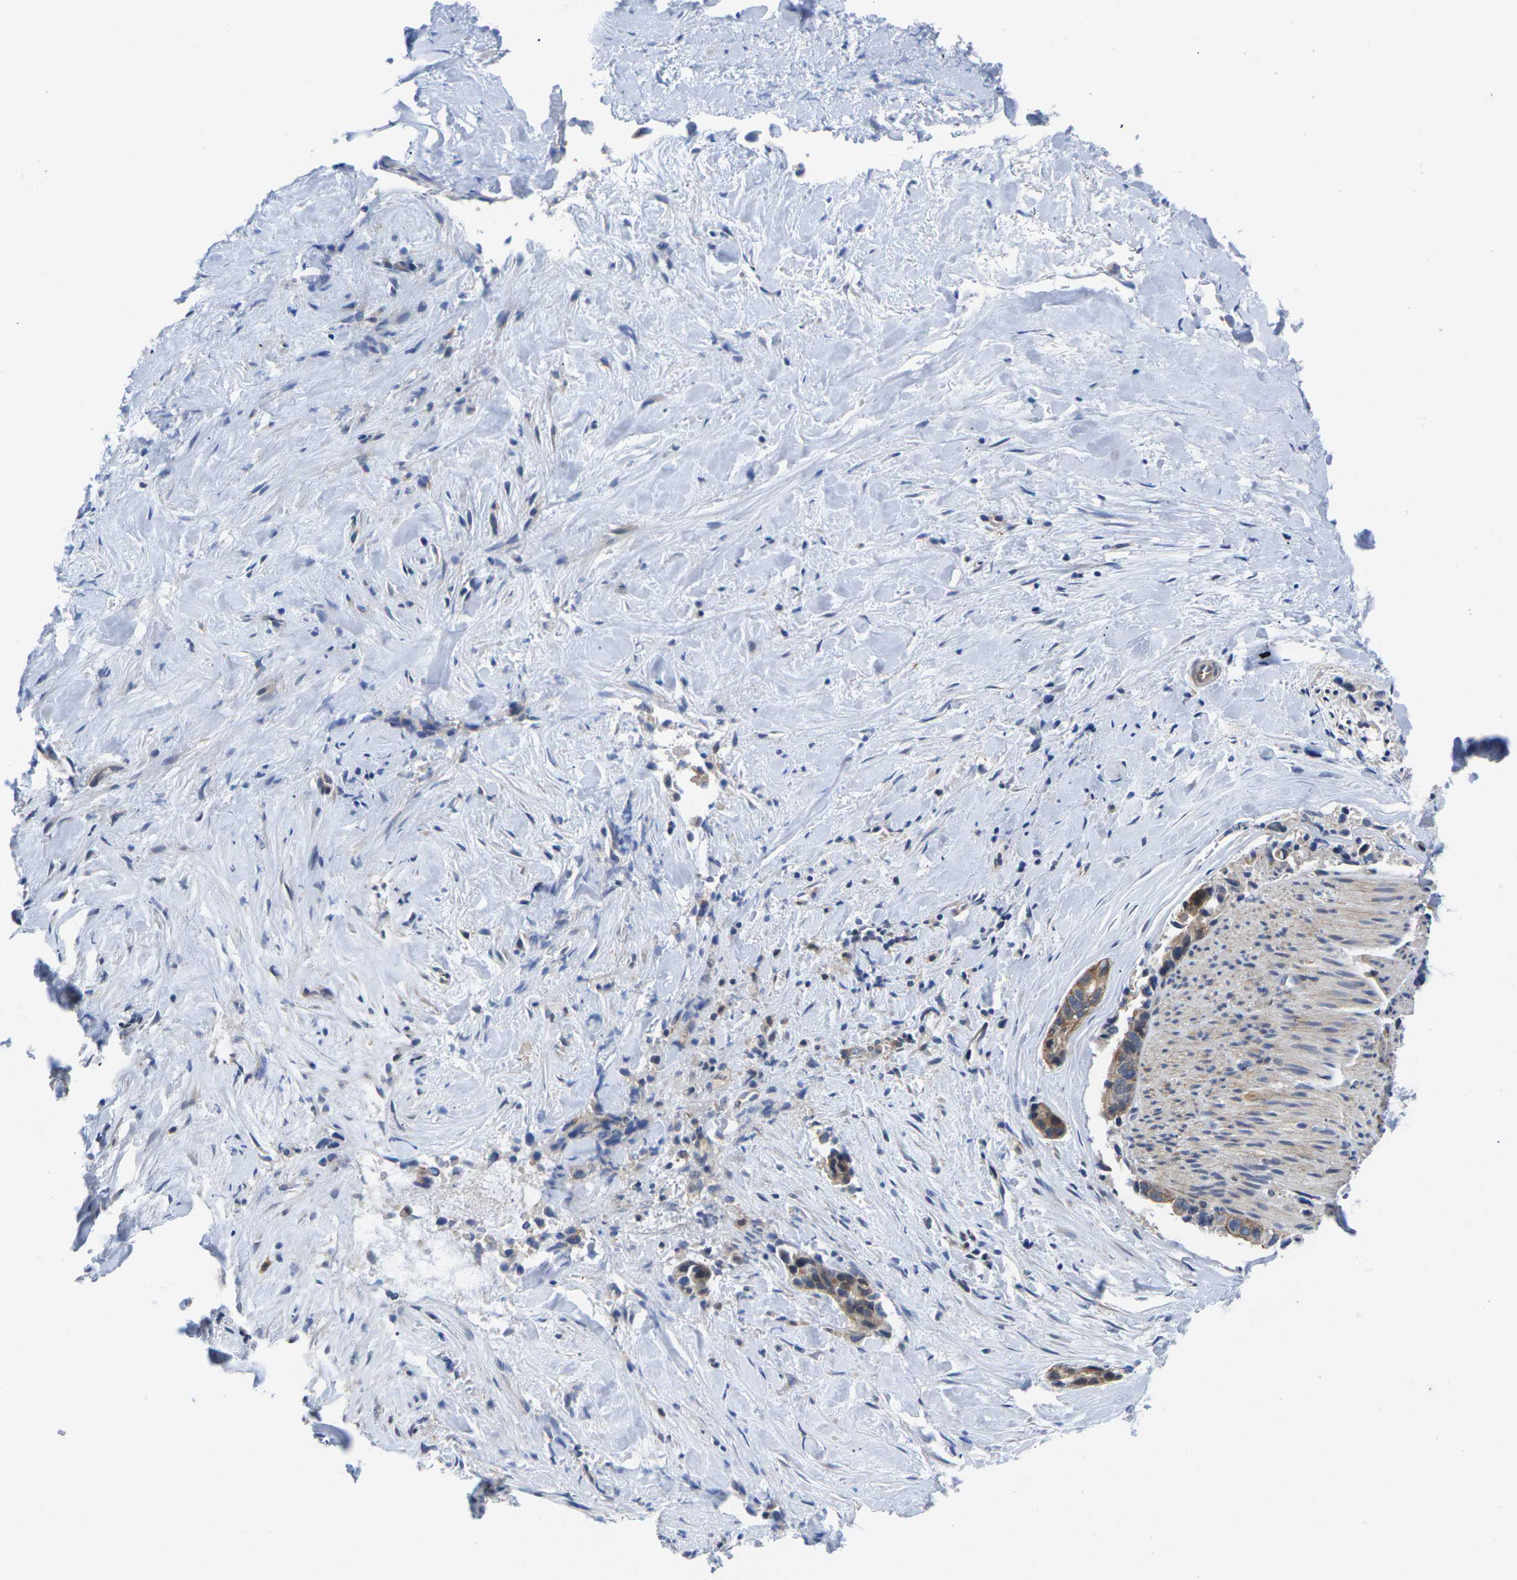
{"staining": {"intensity": "moderate", "quantity": ">75%", "location": "cytoplasmic/membranous"}, "tissue": "liver cancer", "cell_type": "Tumor cells", "image_type": "cancer", "snomed": [{"axis": "morphology", "description": "Cholangiocarcinoma"}, {"axis": "topography", "description": "Liver"}], "caption": "IHC micrograph of liver cholangiocarcinoma stained for a protein (brown), which demonstrates medium levels of moderate cytoplasmic/membranous positivity in approximately >75% of tumor cells.", "gene": "SCNN1A", "patient": {"sex": "female", "age": 55}}